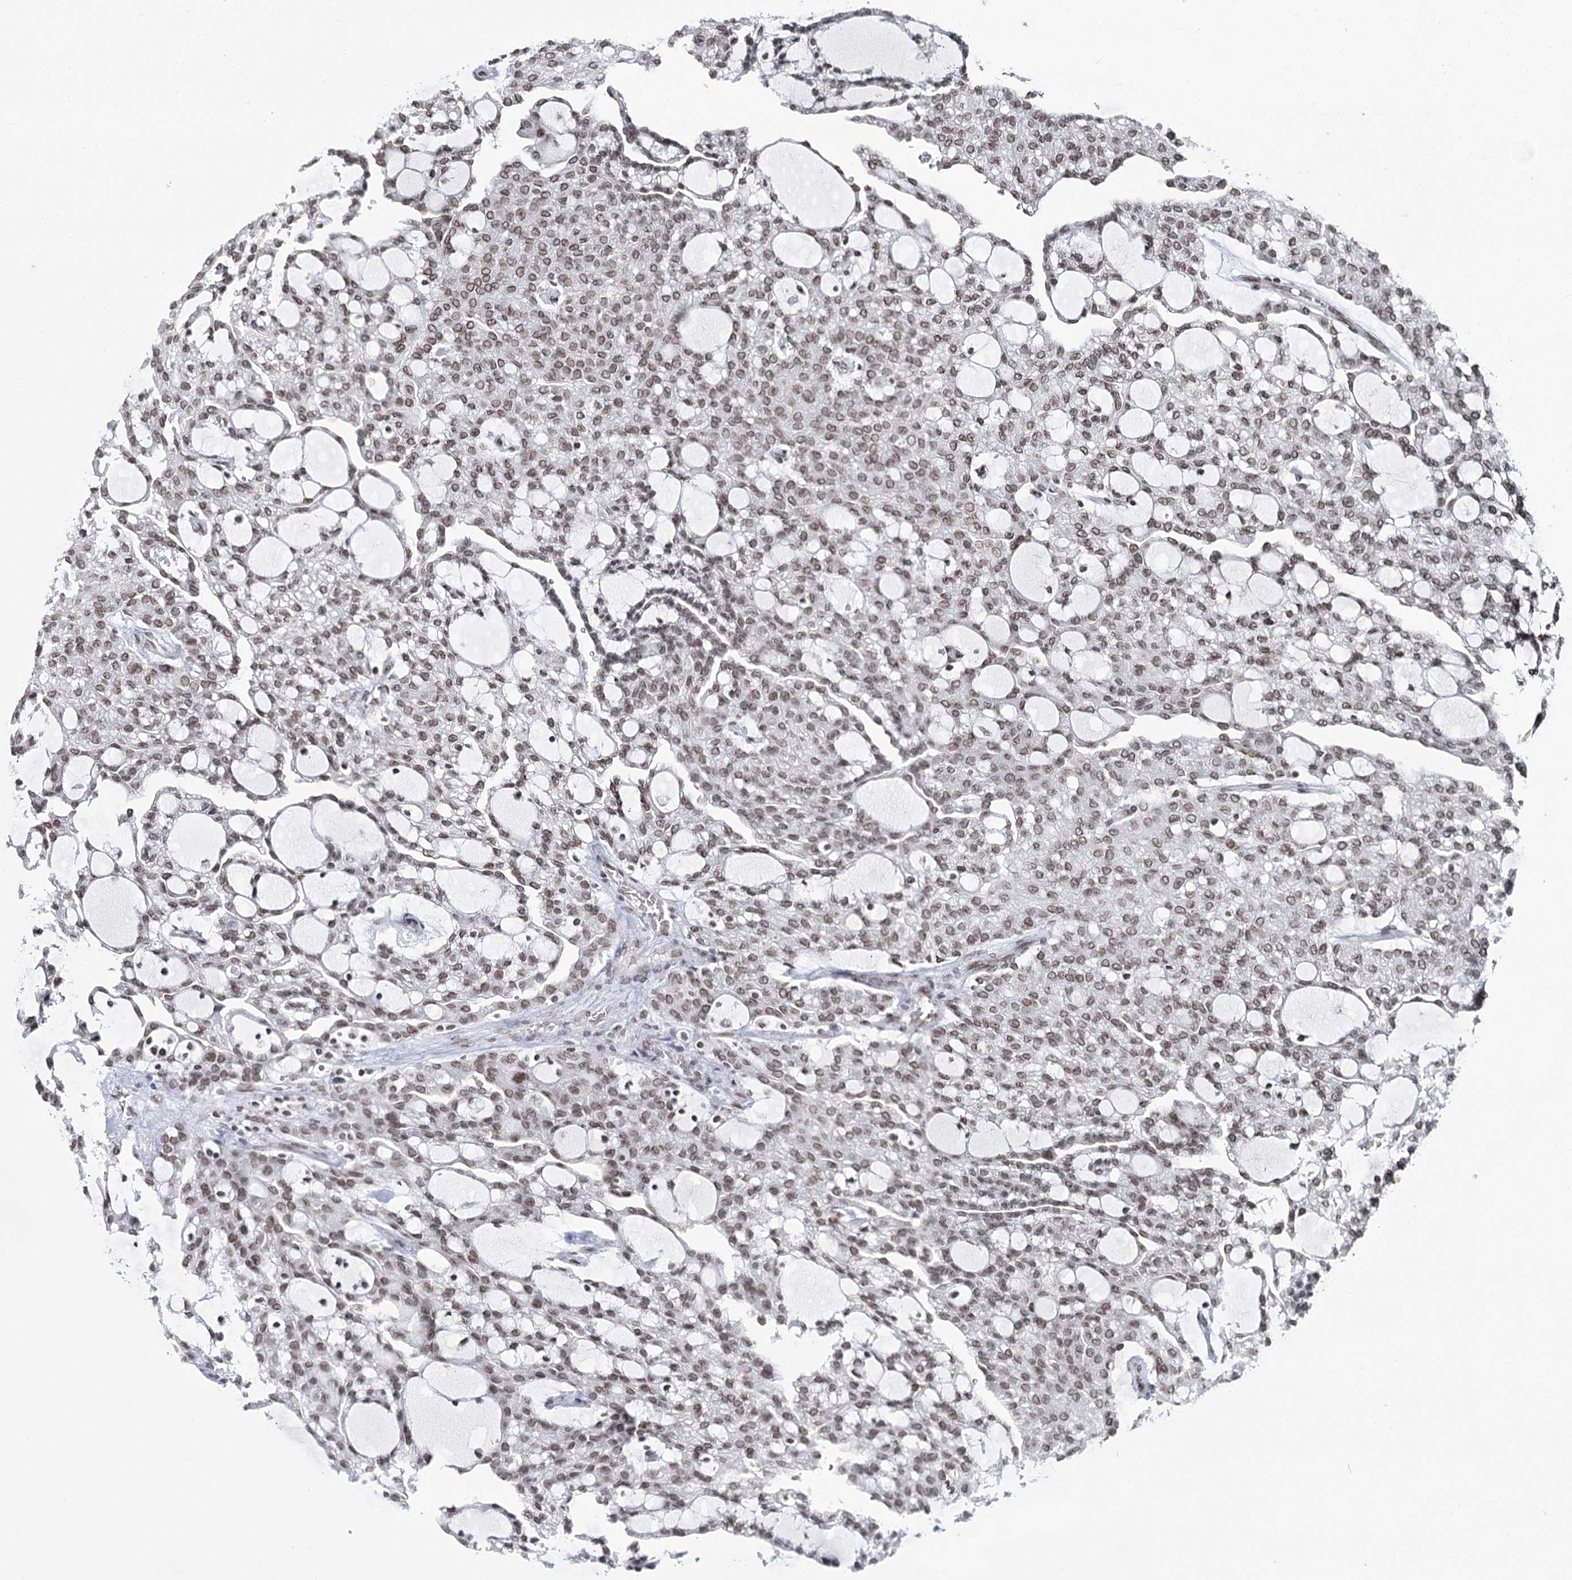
{"staining": {"intensity": "moderate", "quantity": ">75%", "location": "cytoplasmic/membranous,nuclear"}, "tissue": "renal cancer", "cell_type": "Tumor cells", "image_type": "cancer", "snomed": [{"axis": "morphology", "description": "Adenocarcinoma, NOS"}, {"axis": "topography", "description": "Kidney"}], "caption": "A histopathology image showing moderate cytoplasmic/membranous and nuclear expression in approximately >75% of tumor cells in renal cancer (adenocarcinoma), as visualized by brown immunohistochemical staining.", "gene": "KIAA0930", "patient": {"sex": "male", "age": 63}}